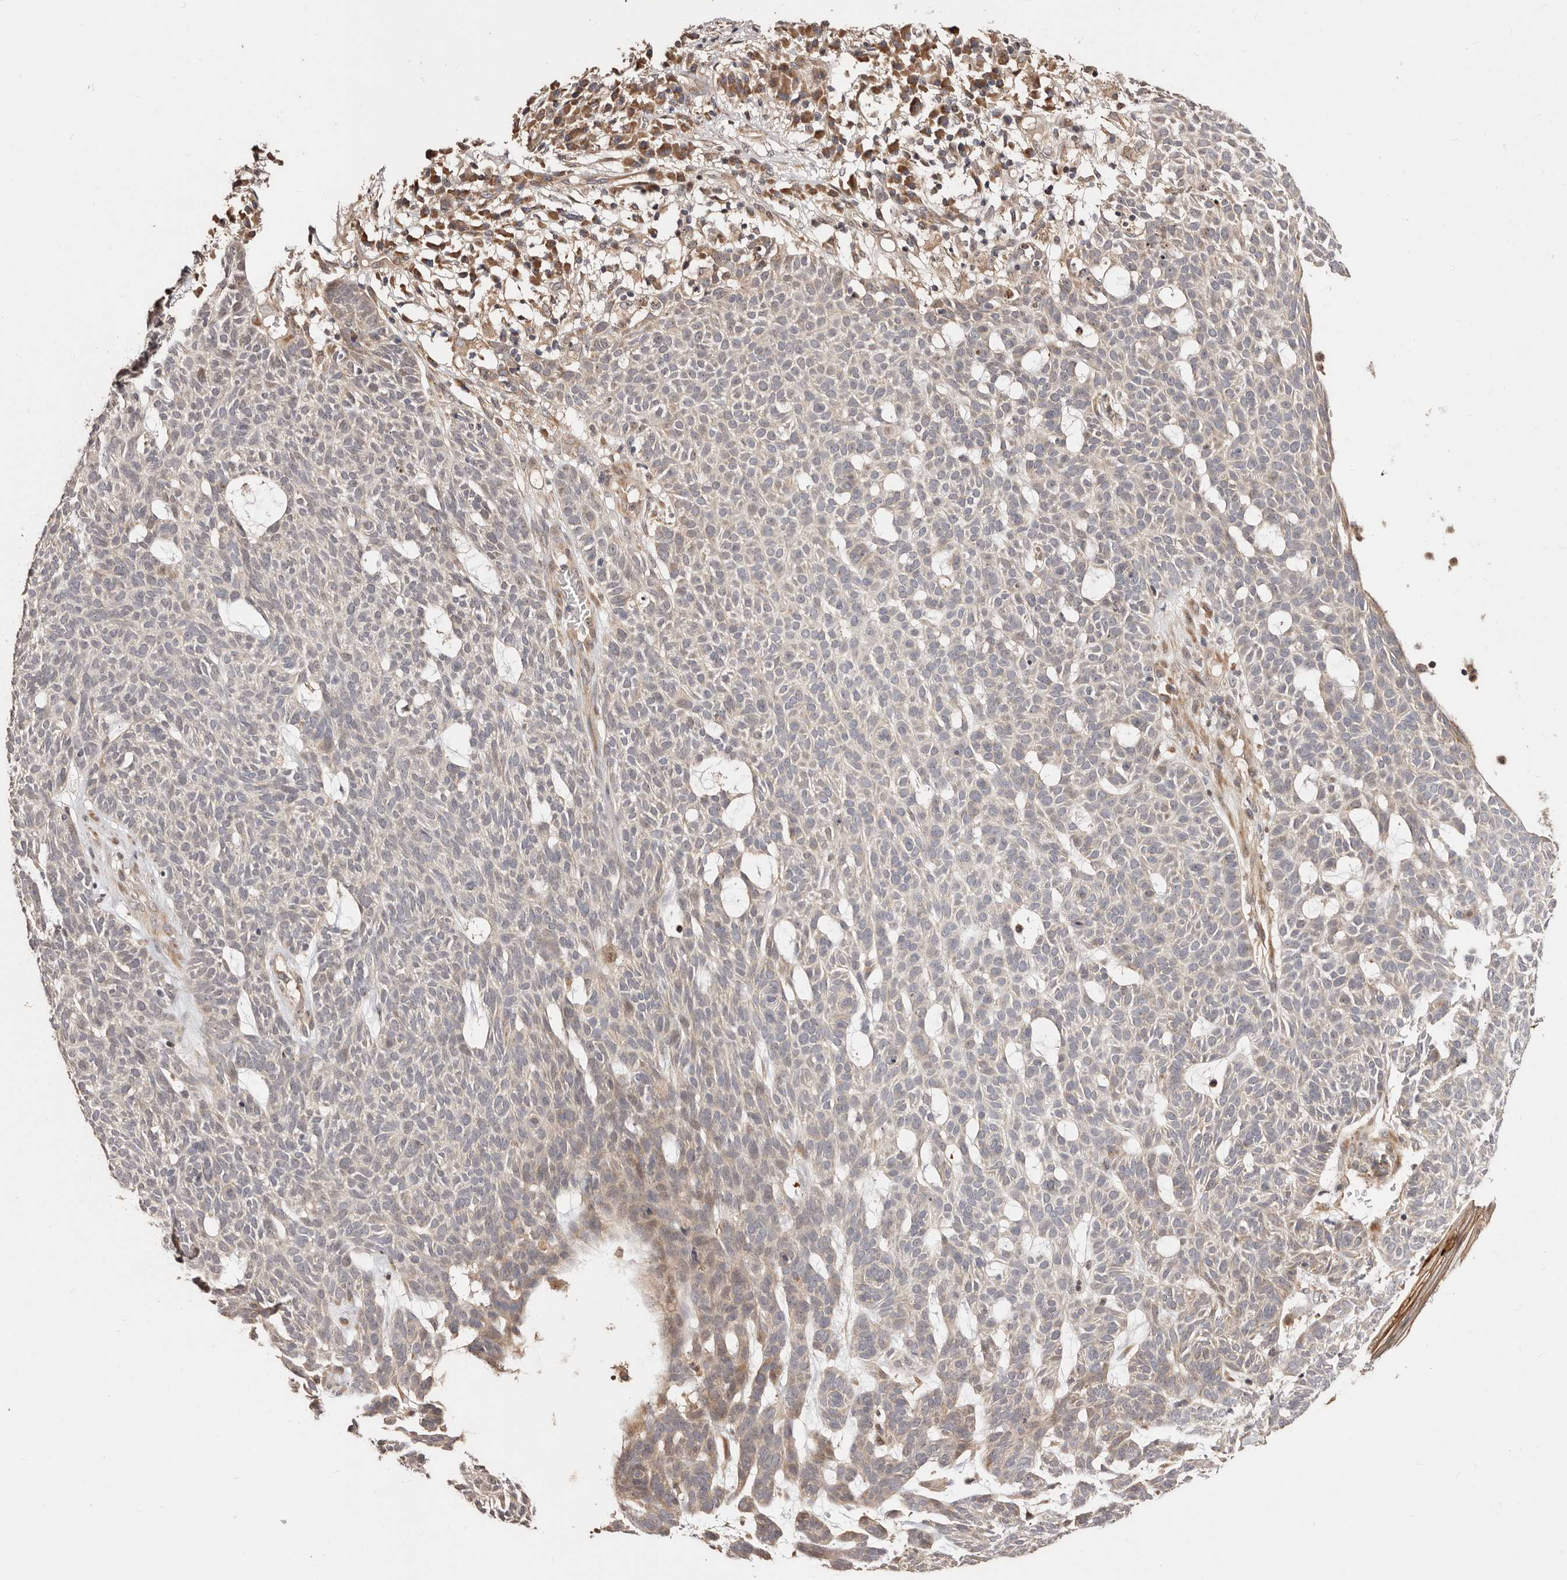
{"staining": {"intensity": "negative", "quantity": "none", "location": "none"}, "tissue": "skin cancer", "cell_type": "Tumor cells", "image_type": "cancer", "snomed": [{"axis": "morphology", "description": "Squamous cell carcinoma, NOS"}, {"axis": "topography", "description": "Skin"}], "caption": "This photomicrograph is of skin cancer (squamous cell carcinoma) stained with immunohistochemistry (IHC) to label a protein in brown with the nuclei are counter-stained blue. There is no positivity in tumor cells.", "gene": "APOL6", "patient": {"sex": "female", "age": 90}}